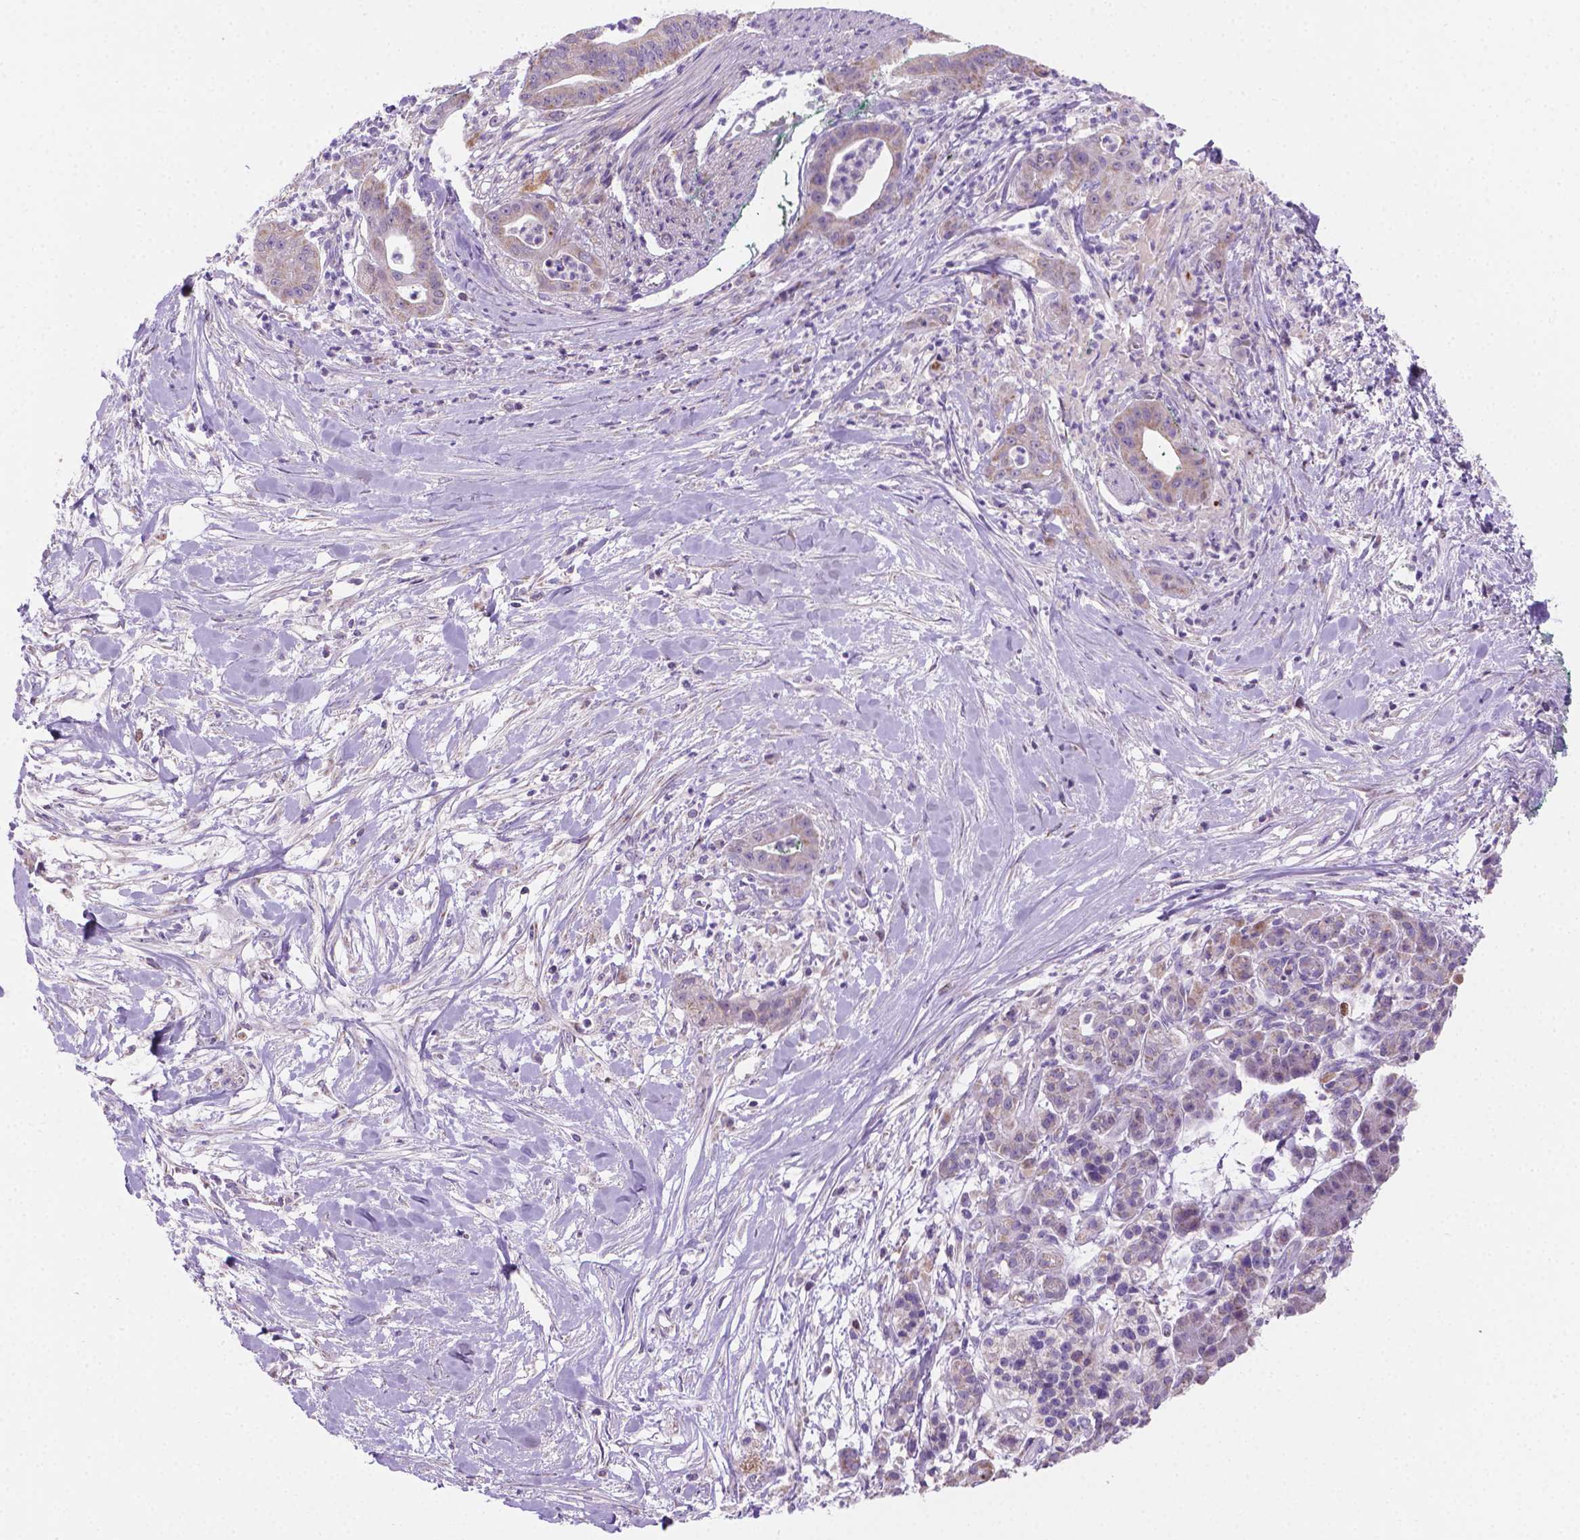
{"staining": {"intensity": "weak", "quantity": "<25%", "location": "cytoplasmic/membranous"}, "tissue": "pancreatic cancer", "cell_type": "Tumor cells", "image_type": "cancer", "snomed": [{"axis": "morphology", "description": "Normal tissue, NOS"}, {"axis": "morphology", "description": "Adenocarcinoma, NOS"}, {"axis": "topography", "description": "Lymph node"}, {"axis": "topography", "description": "Pancreas"}], "caption": "Tumor cells show no significant protein expression in pancreatic cancer. The staining is performed using DAB brown chromogen with nuclei counter-stained in using hematoxylin.", "gene": "CSPG5", "patient": {"sex": "female", "age": 58}}